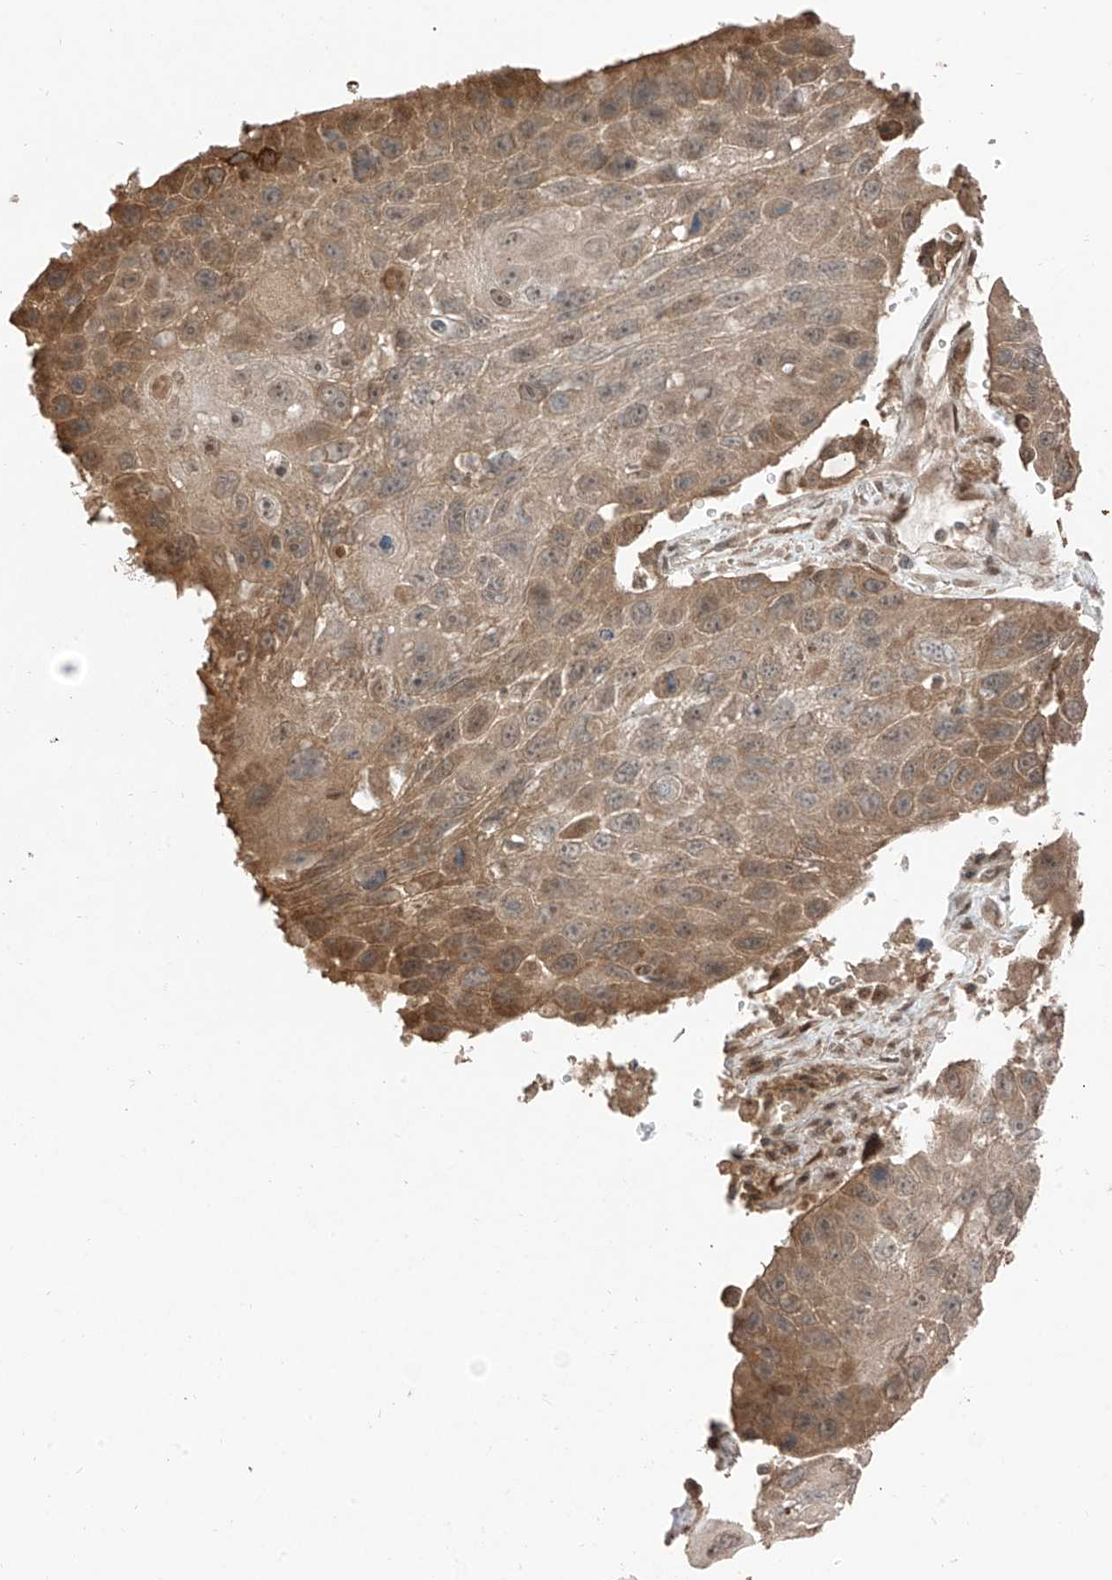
{"staining": {"intensity": "moderate", "quantity": "<25%", "location": "cytoplasmic/membranous"}, "tissue": "lung cancer", "cell_type": "Tumor cells", "image_type": "cancer", "snomed": [{"axis": "morphology", "description": "Squamous cell carcinoma, NOS"}, {"axis": "topography", "description": "Lung"}], "caption": "There is low levels of moderate cytoplasmic/membranous positivity in tumor cells of lung squamous cell carcinoma, as demonstrated by immunohistochemical staining (brown color).", "gene": "COLGALT2", "patient": {"sex": "male", "age": 61}}